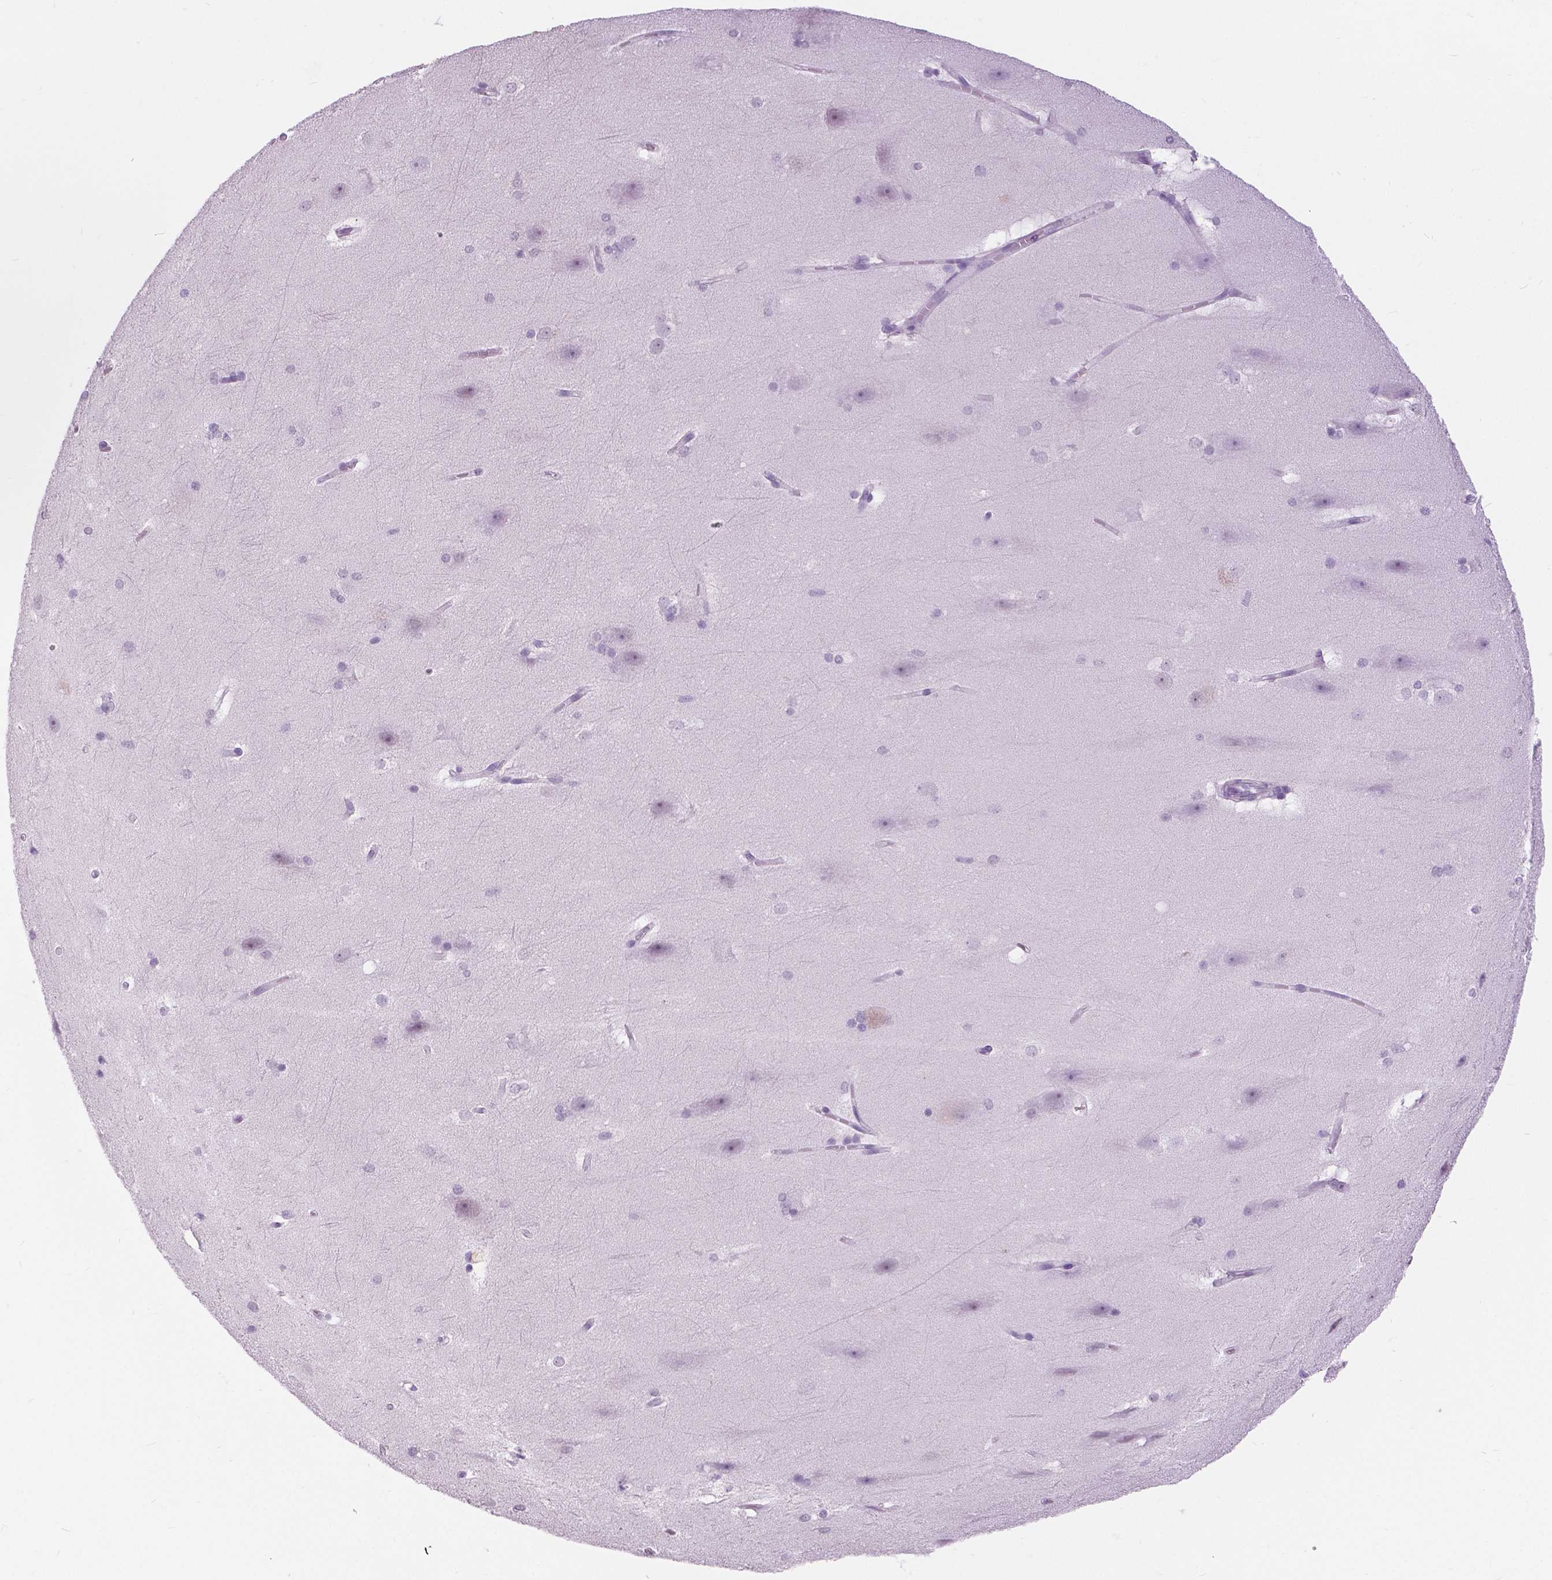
{"staining": {"intensity": "negative", "quantity": "none", "location": "none"}, "tissue": "hippocampus", "cell_type": "Glial cells", "image_type": "normal", "snomed": [{"axis": "morphology", "description": "Normal tissue, NOS"}, {"axis": "topography", "description": "Cerebral cortex"}, {"axis": "topography", "description": "Hippocampus"}], "caption": "High magnification brightfield microscopy of normal hippocampus stained with DAB (brown) and counterstained with hematoxylin (blue): glial cells show no significant positivity. (DAB immunohistochemistry (IHC) with hematoxylin counter stain).", "gene": "MYOM1", "patient": {"sex": "female", "age": 19}}